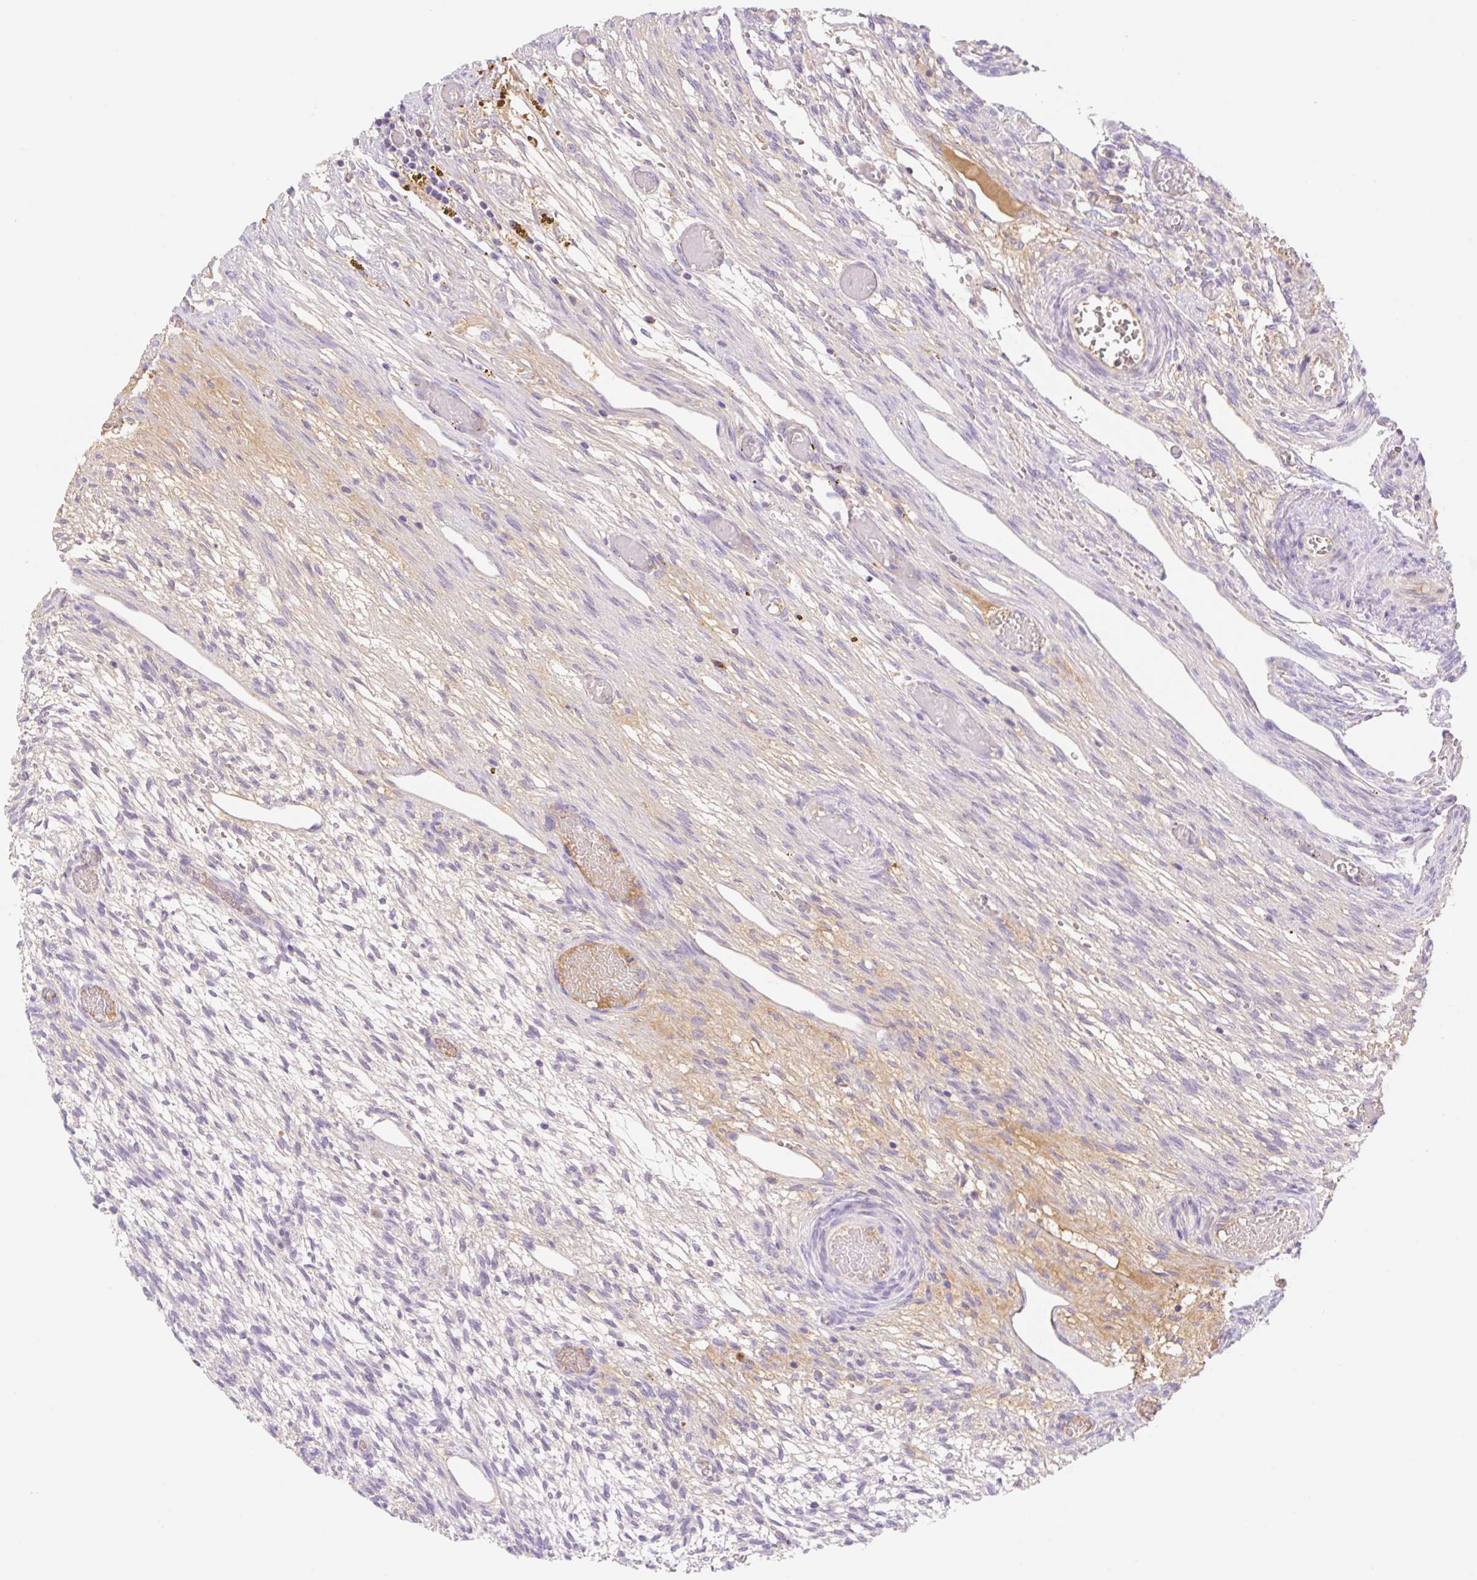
{"staining": {"intensity": "negative", "quantity": "none", "location": "none"}, "tissue": "ovary", "cell_type": "Follicle cells", "image_type": "normal", "snomed": [{"axis": "morphology", "description": "Normal tissue, NOS"}, {"axis": "topography", "description": "Ovary"}], "caption": "Micrograph shows no significant protein staining in follicle cells of unremarkable ovary.", "gene": "DENND5A", "patient": {"sex": "female", "age": 67}}